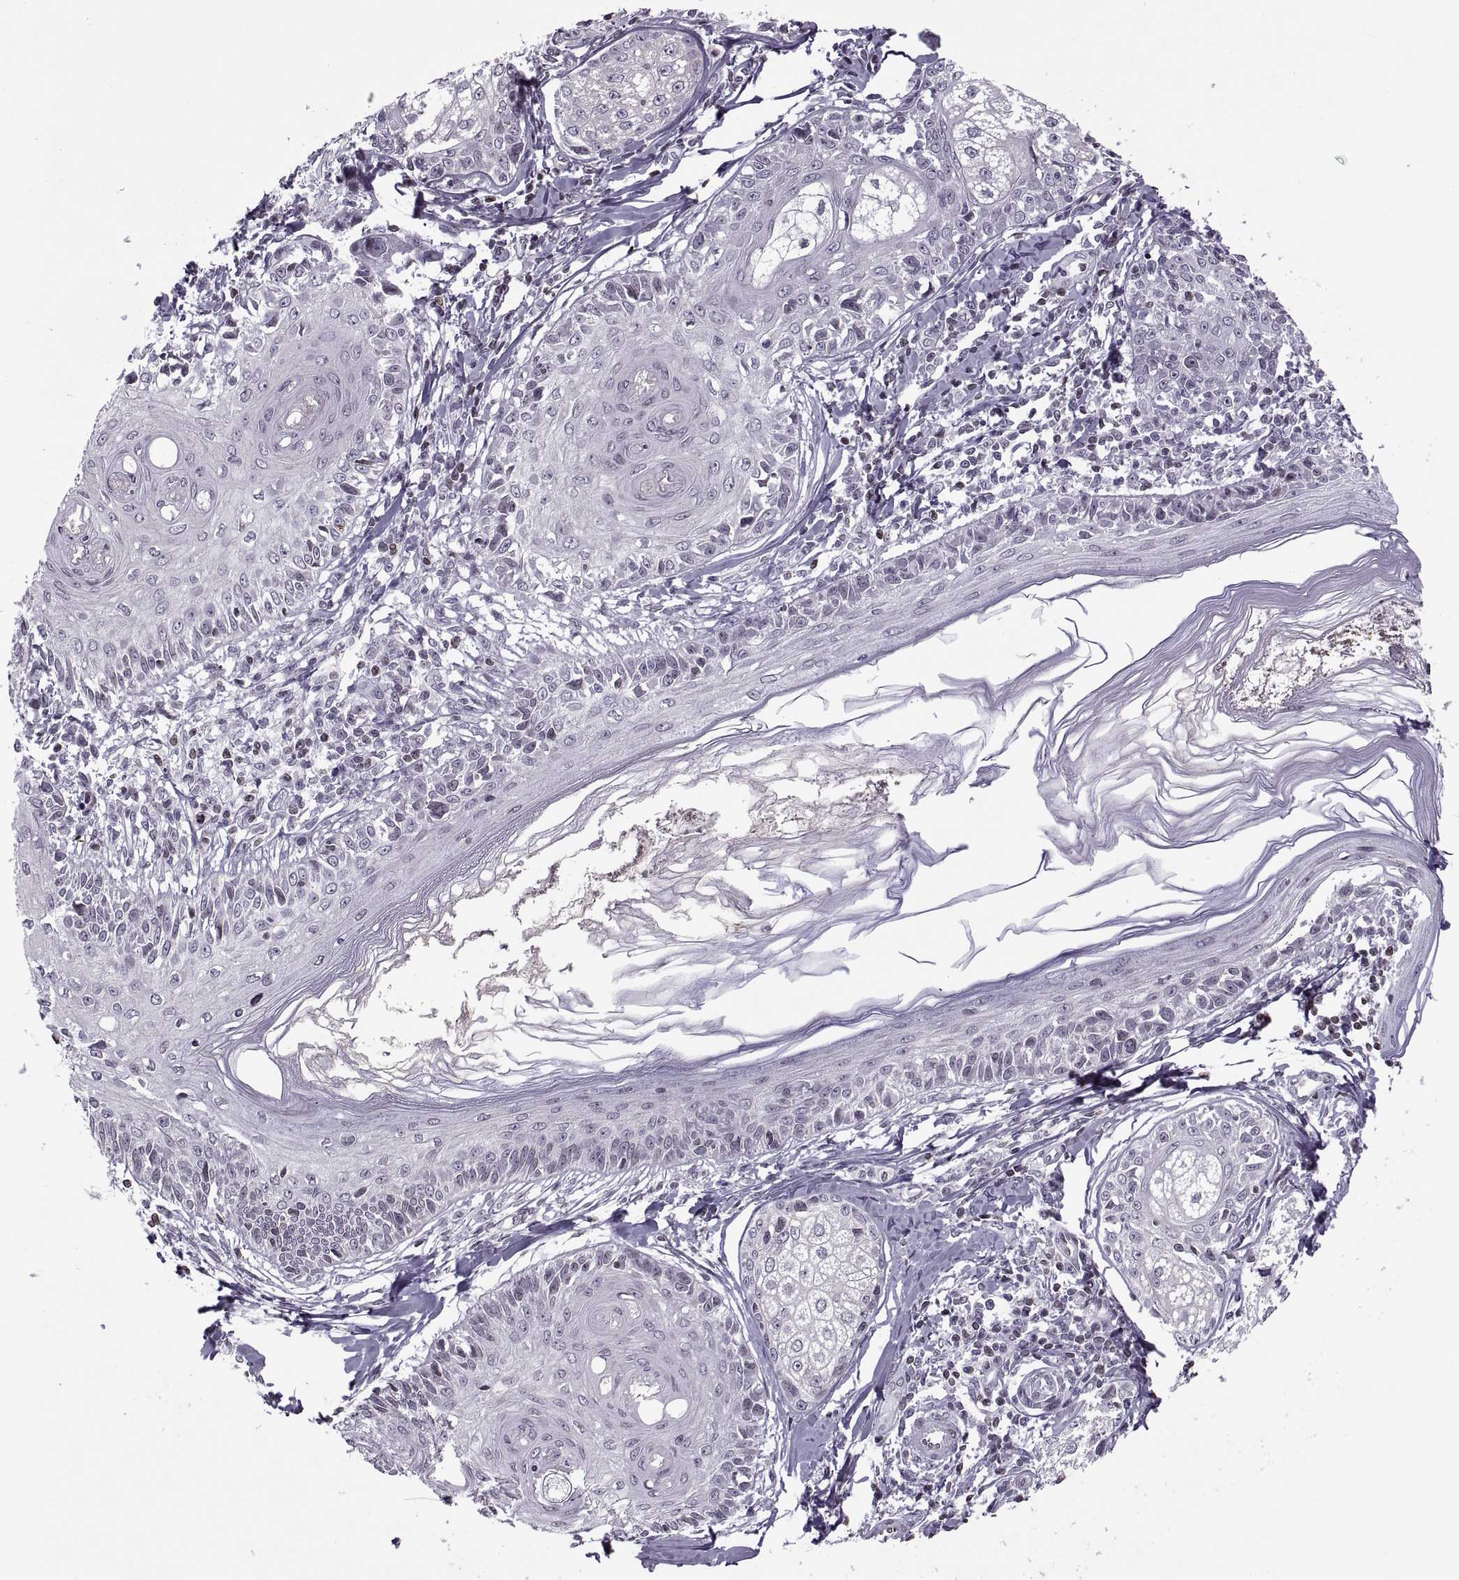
{"staining": {"intensity": "negative", "quantity": "none", "location": "none"}, "tissue": "melanoma", "cell_type": "Tumor cells", "image_type": "cancer", "snomed": [{"axis": "morphology", "description": "Malignant melanoma, NOS"}, {"axis": "topography", "description": "Skin"}], "caption": "Immunohistochemistry (IHC) image of human malignant melanoma stained for a protein (brown), which demonstrates no expression in tumor cells.", "gene": "H1-8", "patient": {"sex": "female", "age": 86}}